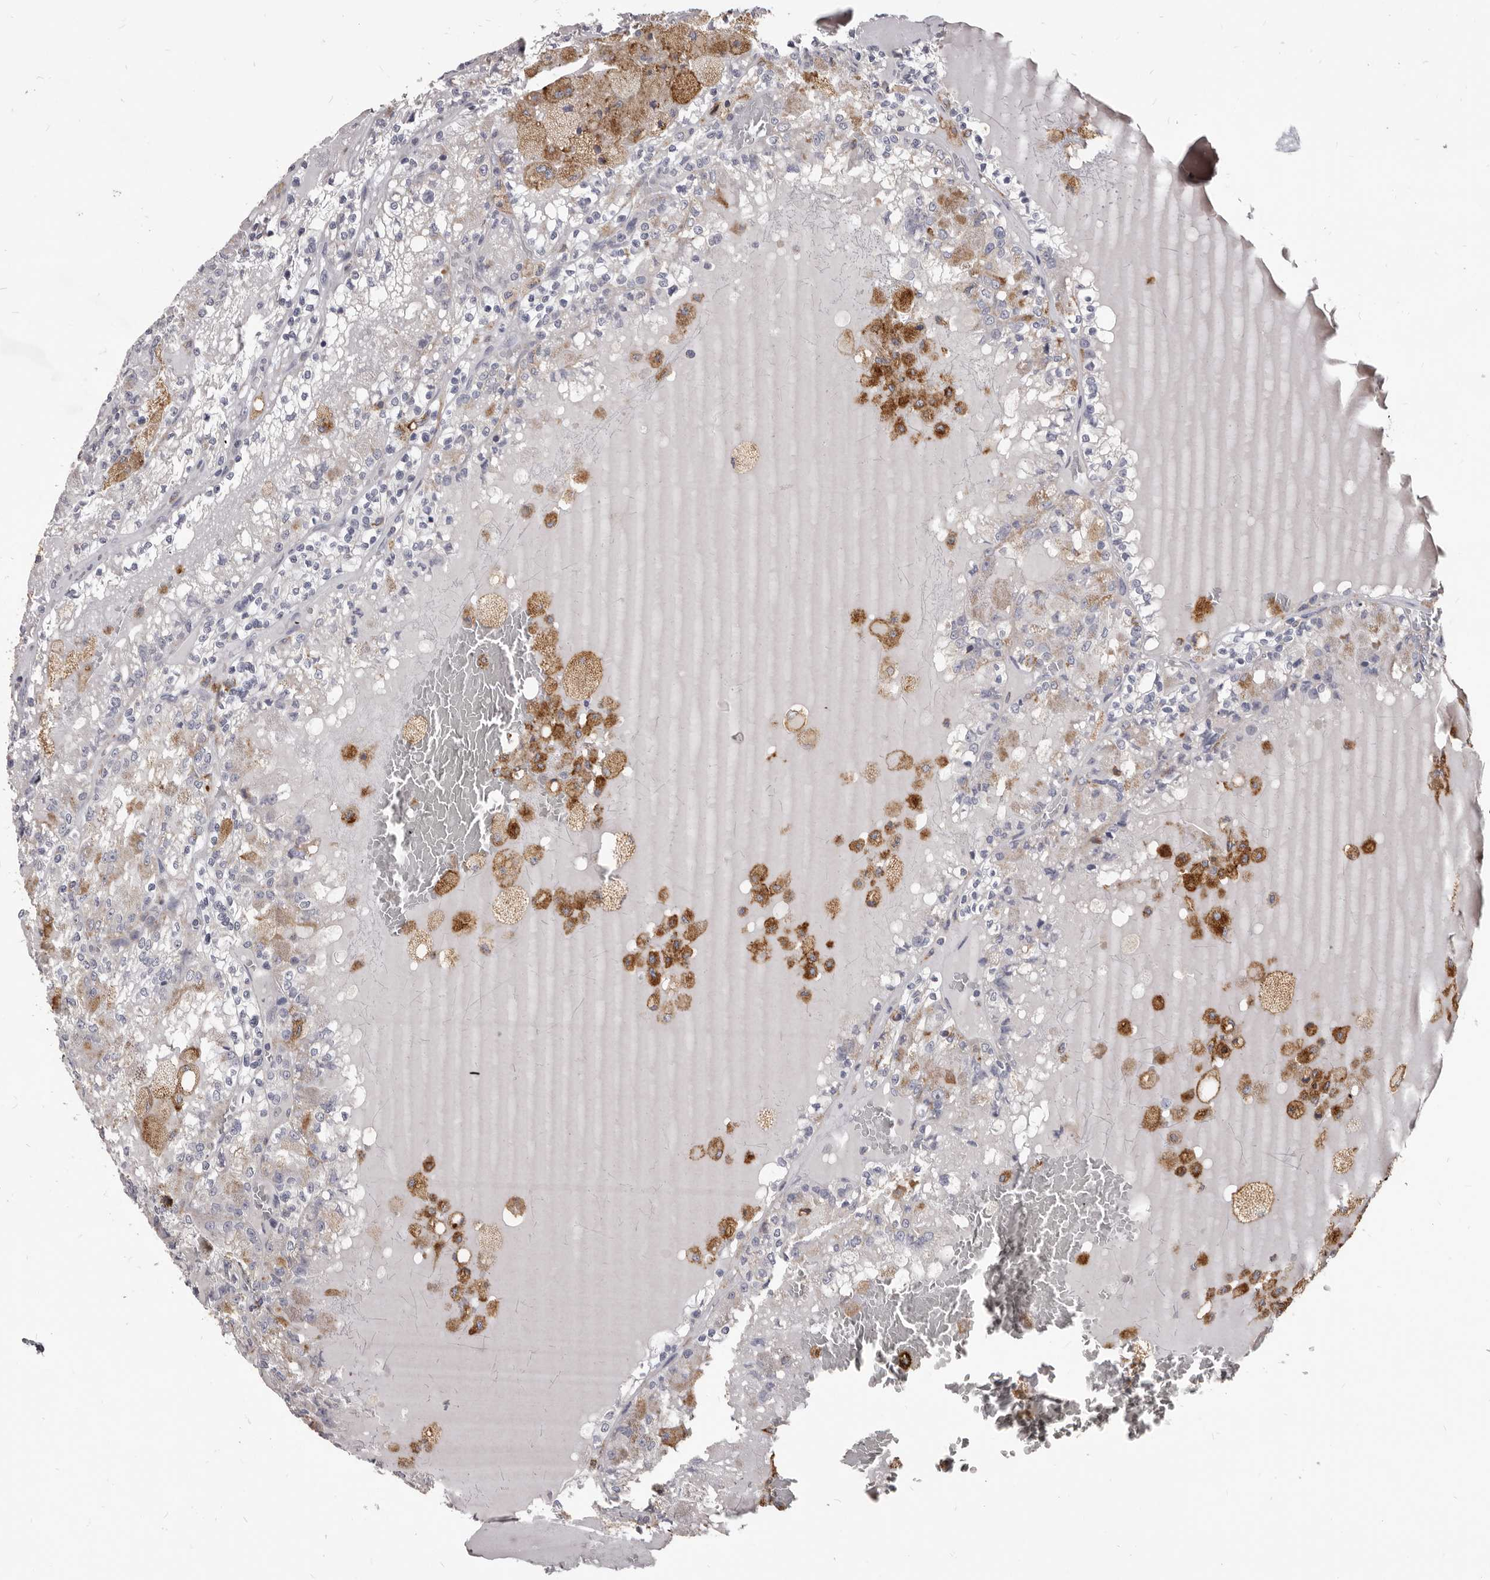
{"staining": {"intensity": "weak", "quantity": "<25%", "location": "cytoplasmic/membranous"}, "tissue": "renal cancer", "cell_type": "Tumor cells", "image_type": "cancer", "snomed": [{"axis": "morphology", "description": "Adenocarcinoma, NOS"}, {"axis": "topography", "description": "Kidney"}], "caption": "Immunohistochemistry (IHC) histopathology image of neoplastic tissue: human renal cancer stained with DAB (3,3'-diaminobenzidine) exhibits no significant protein positivity in tumor cells.", "gene": "PI4K2A", "patient": {"sex": "female", "age": 56}}